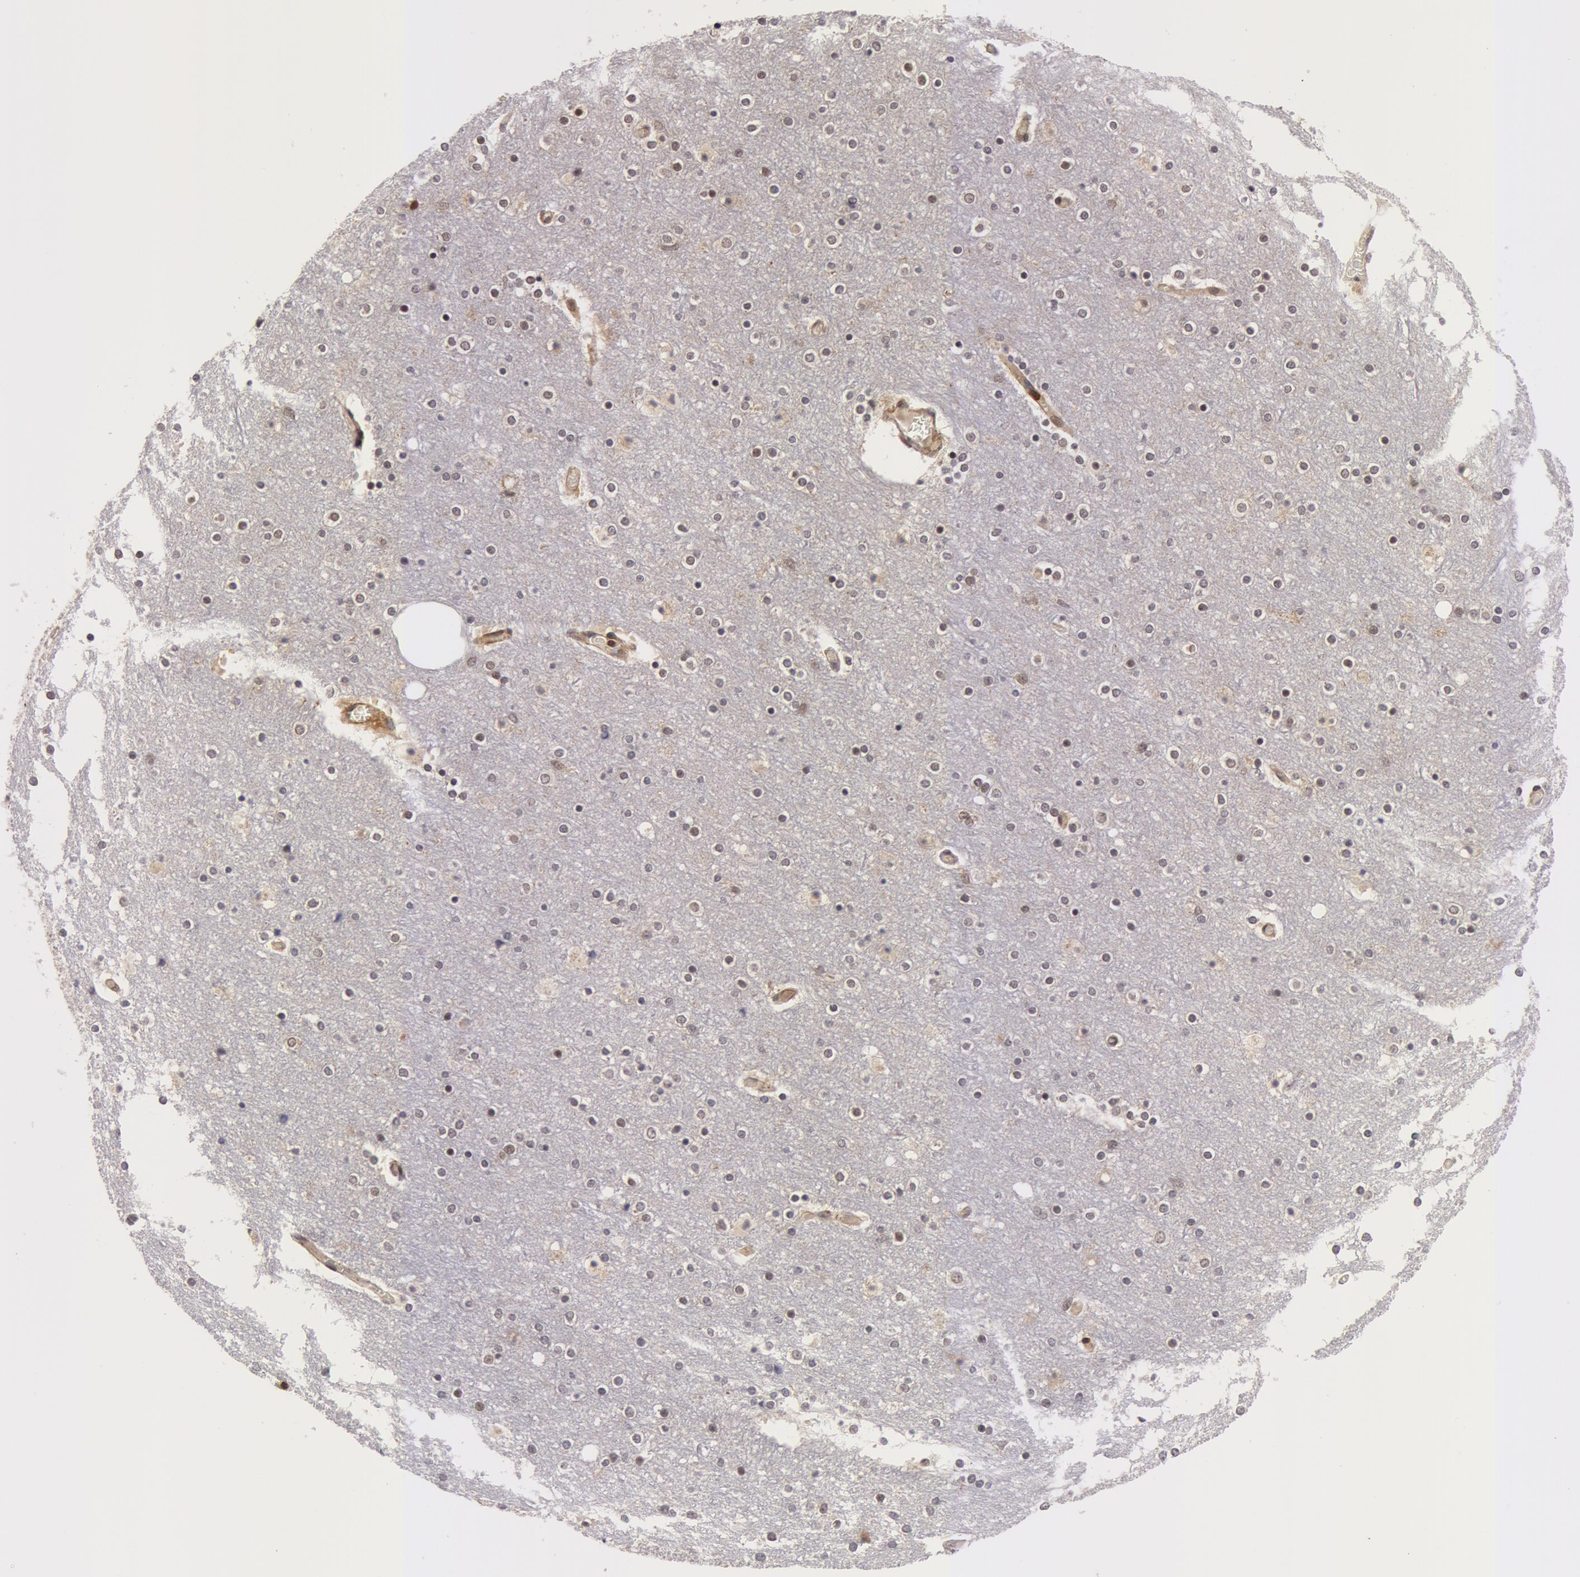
{"staining": {"intensity": "moderate", "quantity": "25%-75%", "location": "cytoplasmic/membranous,nuclear"}, "tissue": "cerebral cortex", "cell_type": "Endothelial cells", "image_type": "normal", "snomed": [{"axis": "morphology", "description": "Normal tissue, NOS"}, {"axis": "topography", "description": "Cerebral cortex"}], "caption": "Immunohistochemistry staining of benign cerebral cortex, which displays medium levels of moderate cytoplasmic/membranous,nuclear expression in approximately 25%-75% of endothelial cells indicating moderate cytoplasmic/membranous,nuclear protein staining. The staining was performed using DAB (brown) for protein detection and nuclei were counterstained in hematoxylin (blue).", "gene": "ZNF350", "patient": {"sex": "female", "age": 54}}